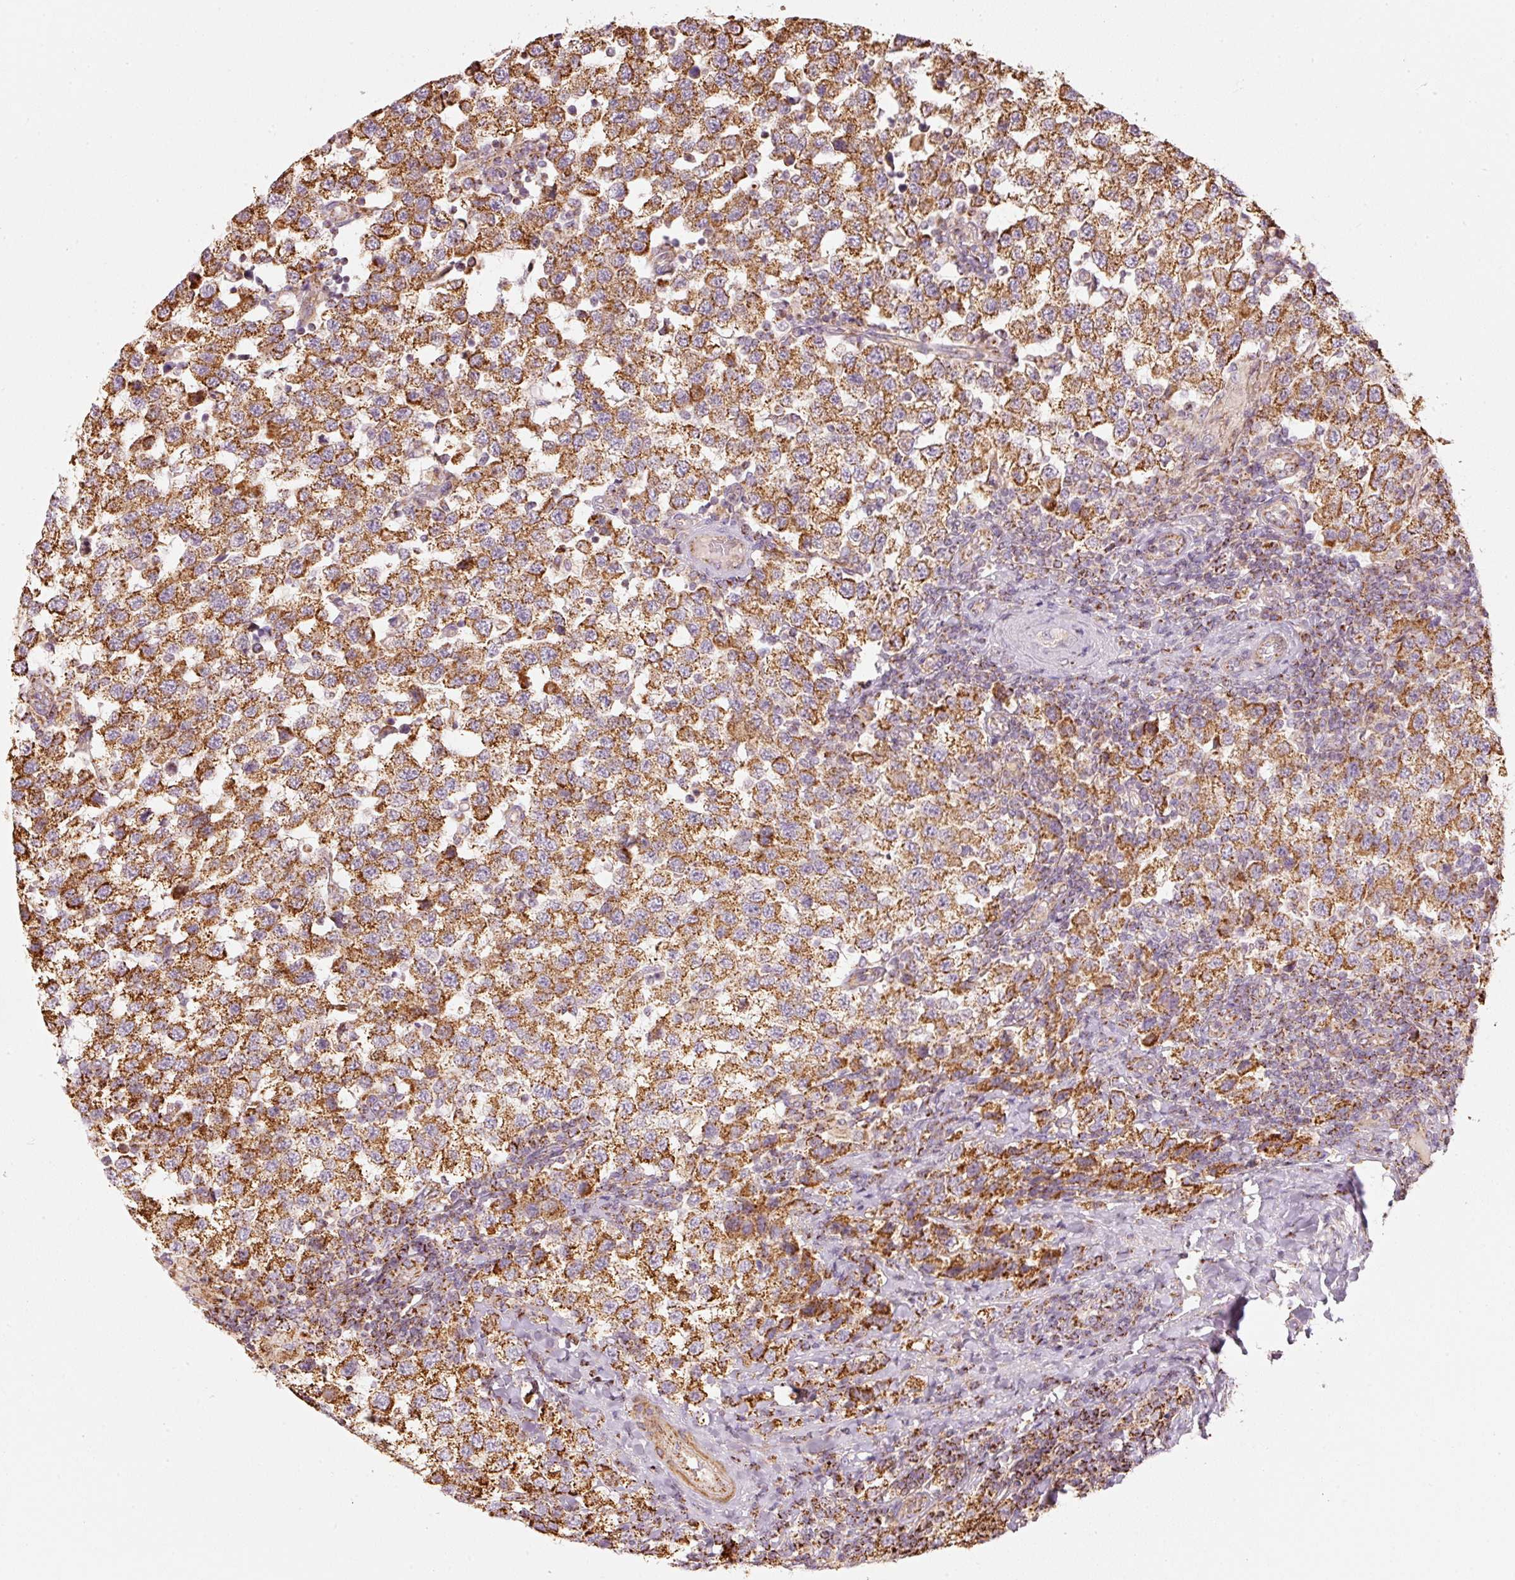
{"staining": {"intensity": "strong", "quantity": ">75%", "location": "cytoplasmic/membranous"}, "tissue": "testis cancer", "cell_type": "Tumor cells", "image_type": "cancer", "snomed": [{"axis": "morphology", "description": "Seminoma, NOS"}, {"axis": "topography", "description": "Testis"}], "caption": "Immunohistochemical staining of testis cancer shows strong cytoplasmic/membranous protein staining in about >75% of tumor cells. (DAB (3,3'-diaminobenzidine) = brown stain, brightfield microscopy at high magnification).", "gene": "C17orf98", "patient": {"sex": "male", "age": 34}}